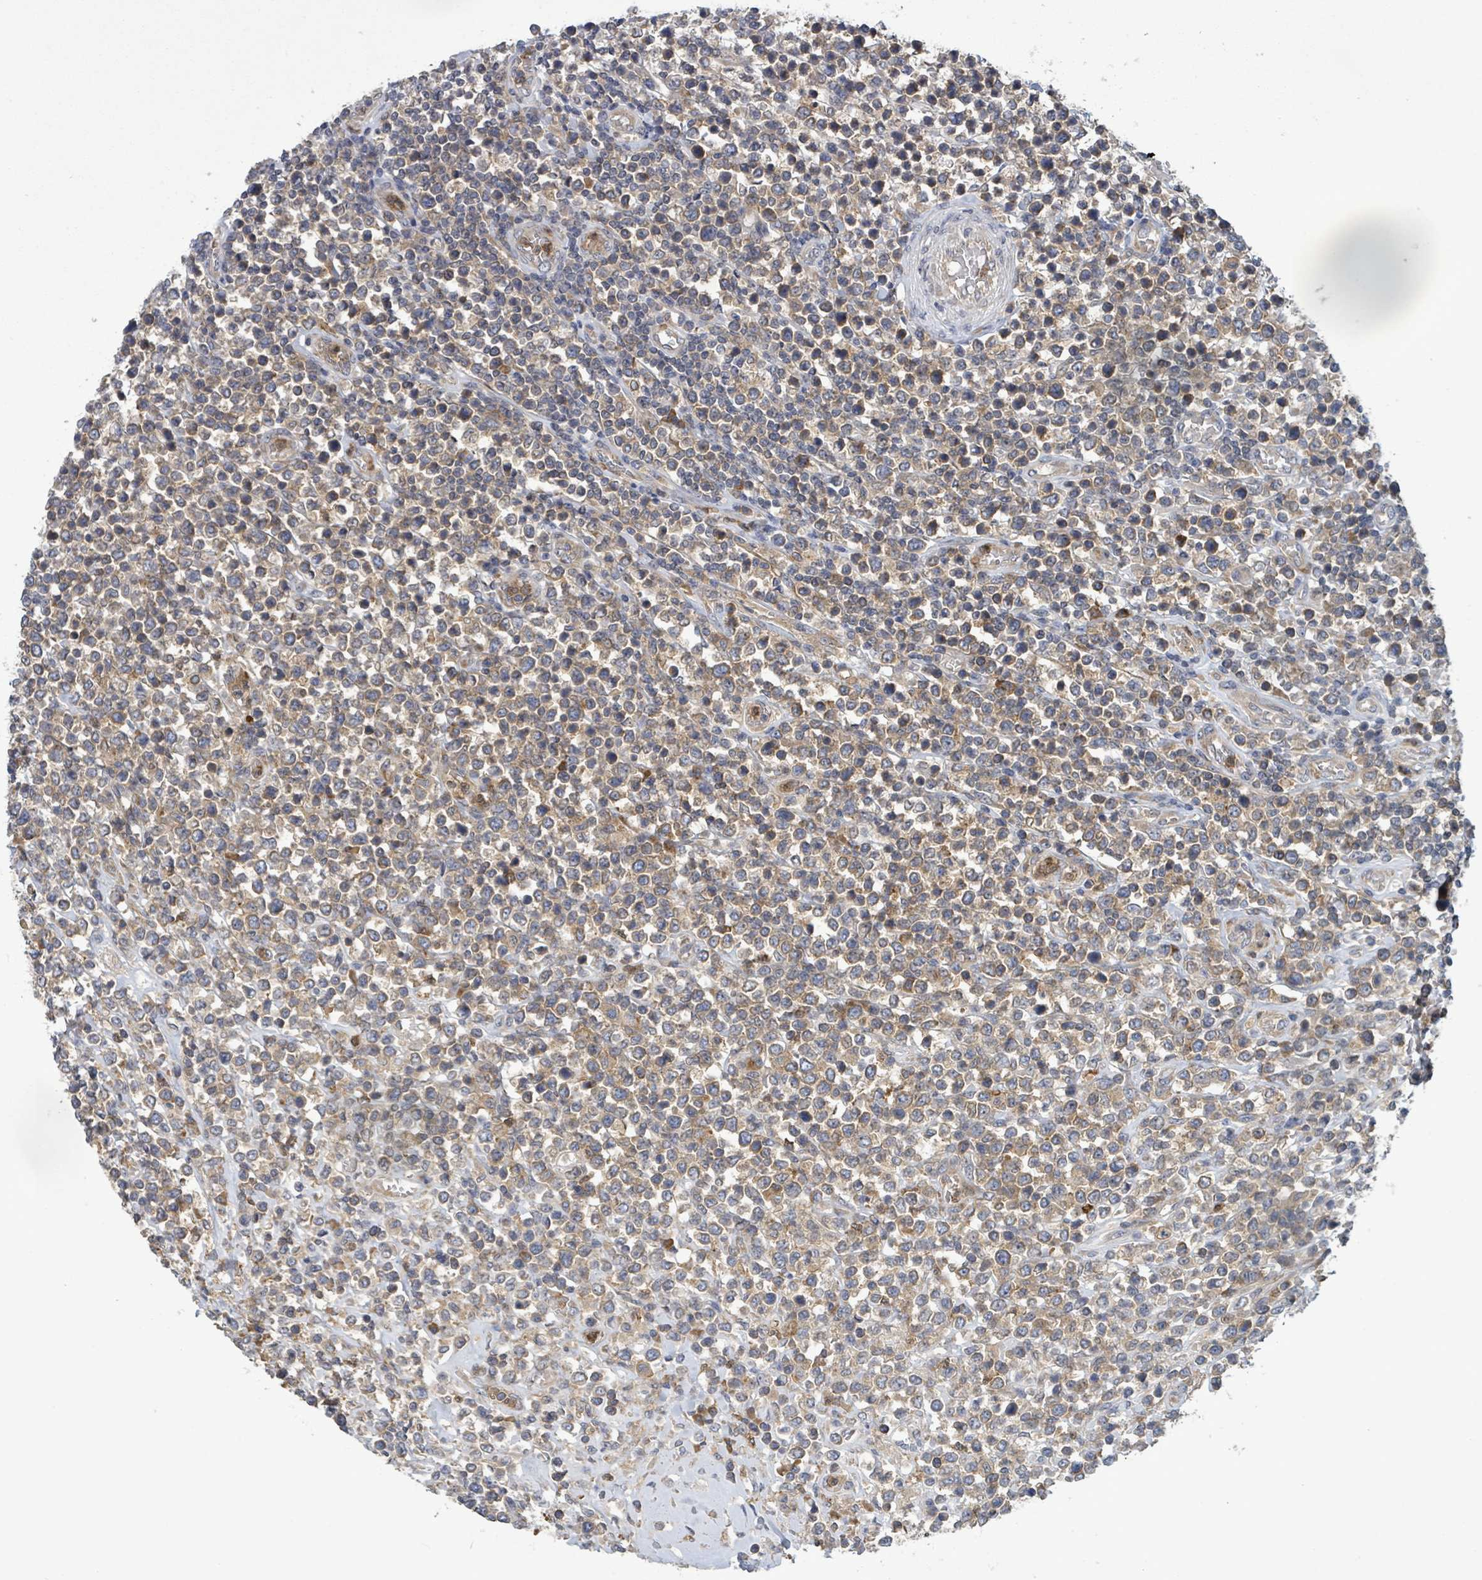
{"staining": {"intensity": "moderate", "quantity": ">75%", "location": "cytoplasmic/membranous"}, "tissue": "lymphoma", "cell_type": "Tumor cells", "image_type": "cancer", "snomed": [{"axis": "morphology", "description": "Malignant lymphoma, non-Hodgkin's type, High grade"}, {"axis": "topography", "description": "Soft tissue"}], "caption": "A medium amount of moderate cytoplasmic/membranous expression is appreciated in approximately >75% of tumor cells in lymphoma tissue. The staining was performed using DAB (3,3'-diaminobenzidine), with brown indicating positive protein expression. Nuclei are stained blue with hematoxylin.", "gene": "SERPINE3", "patient": {"sex": "female", "age": 56}}